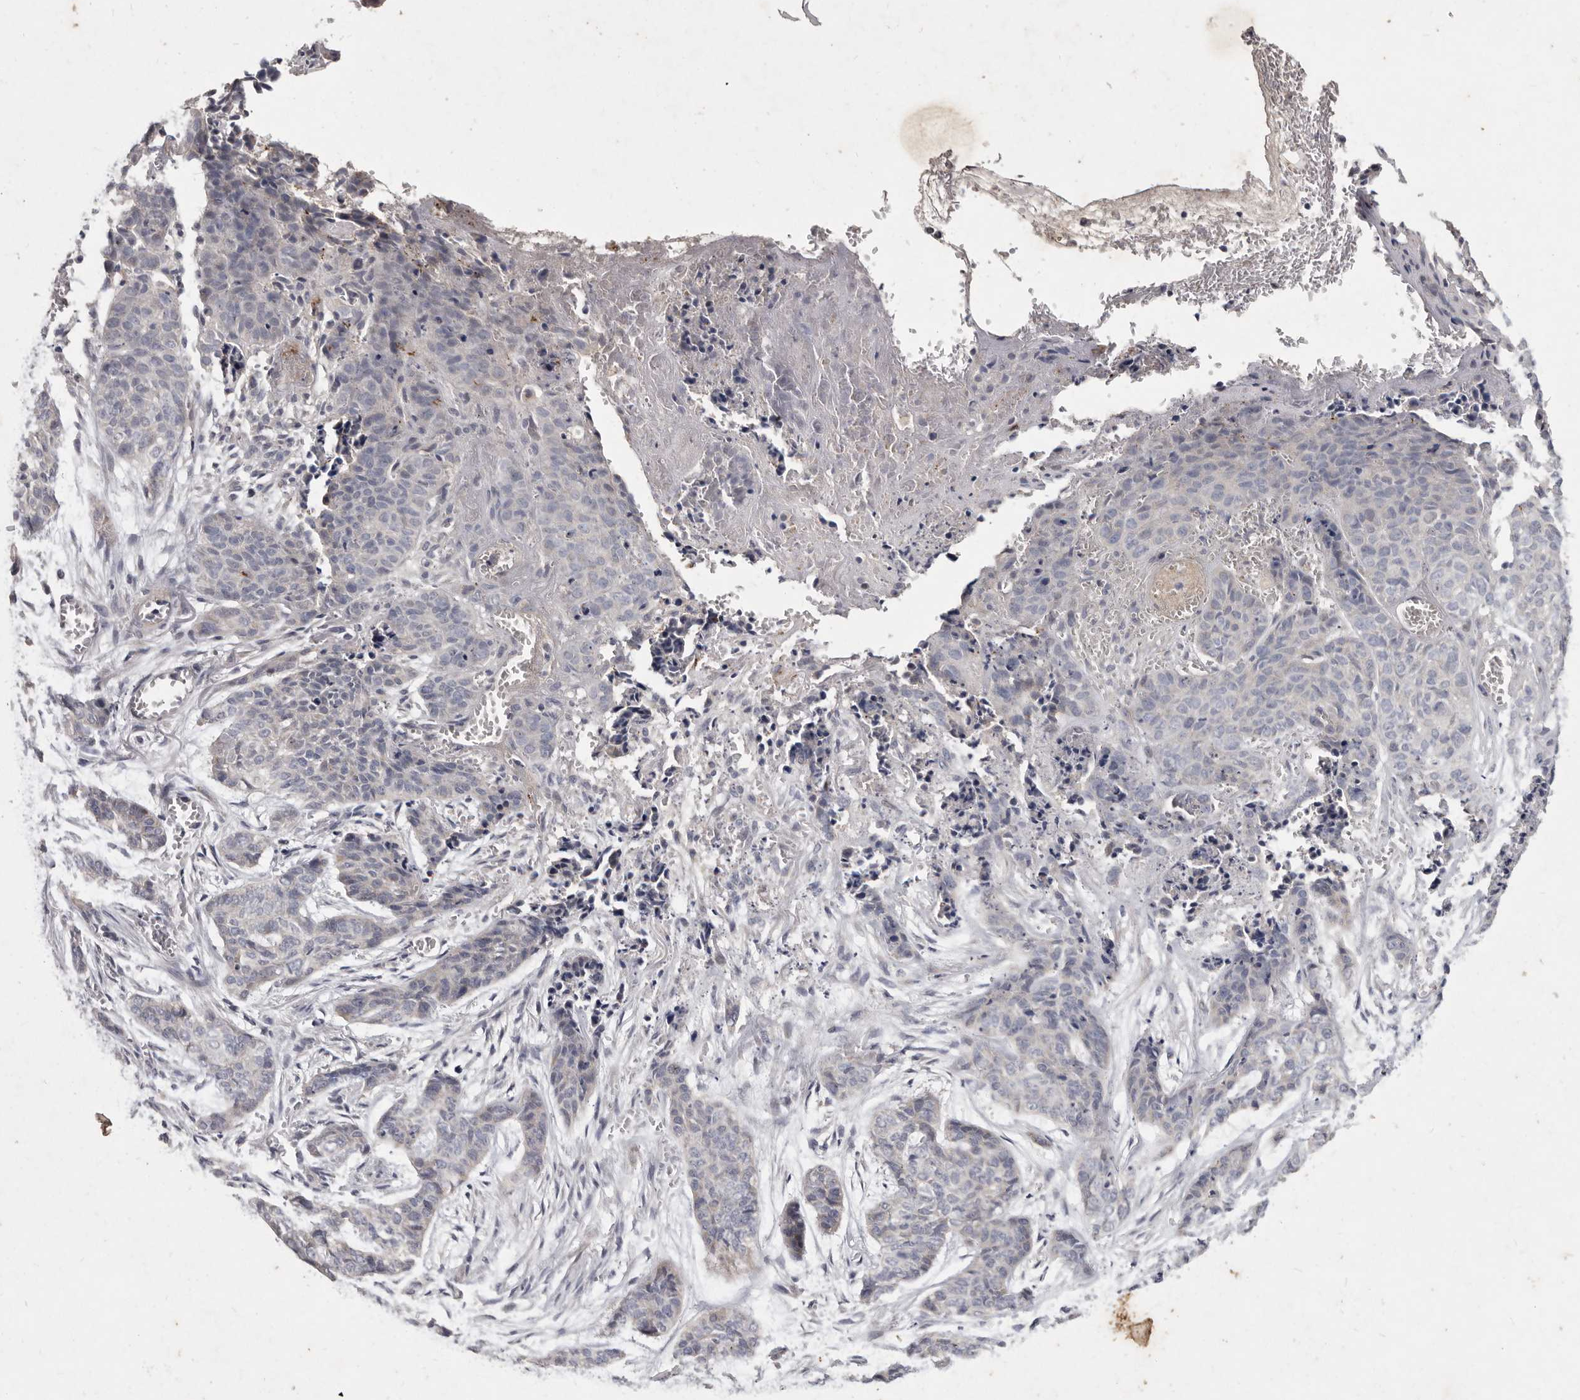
{"staining": {"intensity": "negative", "quantity": "none", "location": "none"}, "tissue": "skin cancer", "cell_type": "Tumor cells", "image_type": "cancer", "snomed": [{"axis": "morphology", "description": "Basal cell carcinoma"}, {"axis": "topography", "description": "Skin"}], "caption": "DAB immunohistochemical staining of human skin basal cell carcinoma demonstrates no significant expression in tumor cells. (DAB (3,3'-diaminobenzidine) immunohistochemistry, high magnification).", "gene": "SLC22A1", "patient": {"sex": "female", "age": 64}}